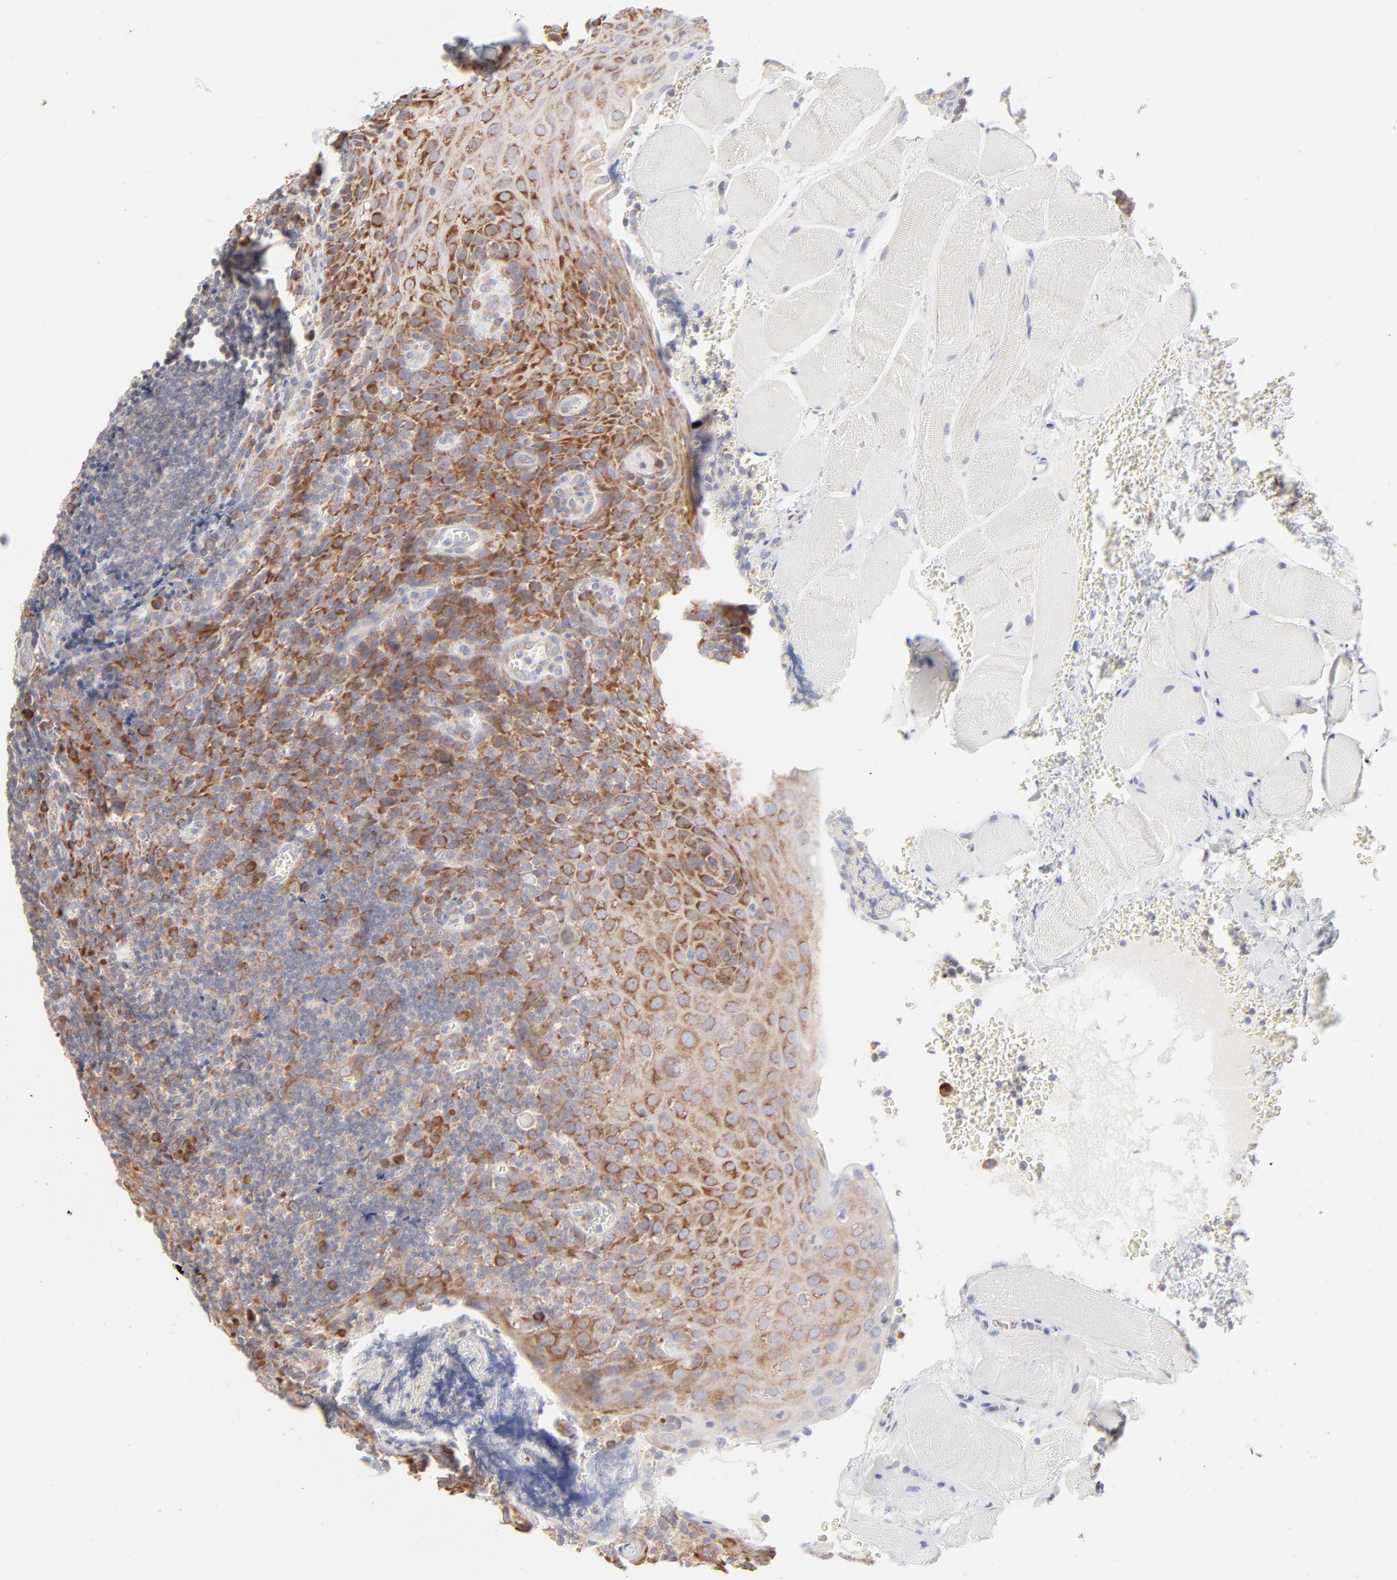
{"staining": {"intensity": "weak", "quantity": ">75%", "location": "cytoplasmic/membranous"}, "tissue": "tonsil", "cell_type": "Non-germinal center cells", "image_type": "normal", "snomed": [{"axis": "morphology", "description": "Normal tissue, NOS"}, {"axis": "topography", "description": "Tonsil"}], "caption": "Tonsil stained with DAB immunohistochemistry exhibits low levels of weak cytoplasmic/membranous staining in about >75% of non-germinal center cells.", "gene": "RPS21", "patient": {"sex": "male", "age": 20}}